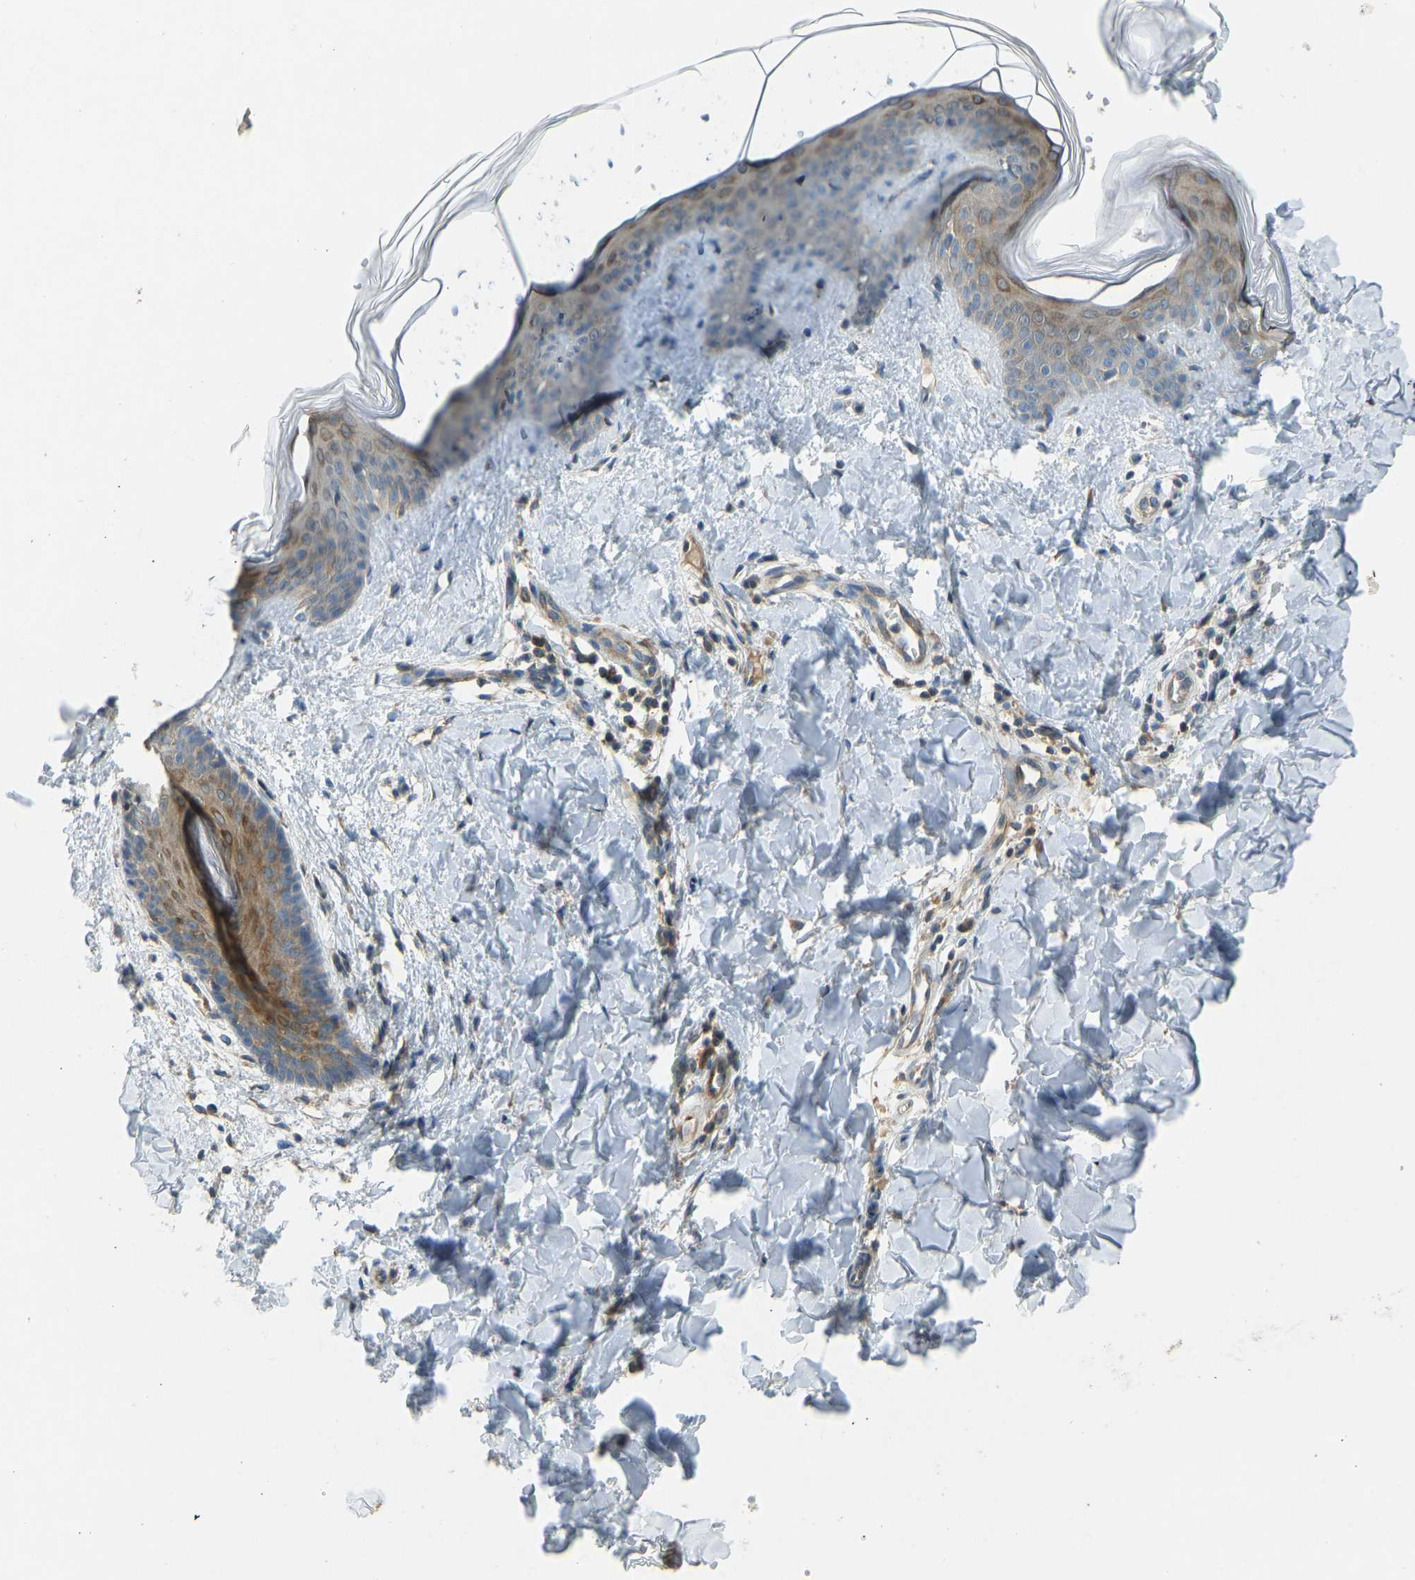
{"staining": {"intensity": "weak", "quantity": ">75%", "location": "cytoplasmic/membranous"}, "tissue": "skin", "cell_type": "Fibroblasts", "image_type": "normal", "snomed": [{"axis": "morphology", "description": "Normal tissue, NOS"}, {"axis": "topography", "description": "Skin"}], "caption": "A brown stain shows weak cytoplasmic/membranous staining of a protein in fibroblasts of normal human skin. (brown staining indicates protein expression, while blue staining denotes nuclei).", "gene": "STAU2", "patient": {"sex": "female", "age": 17}}